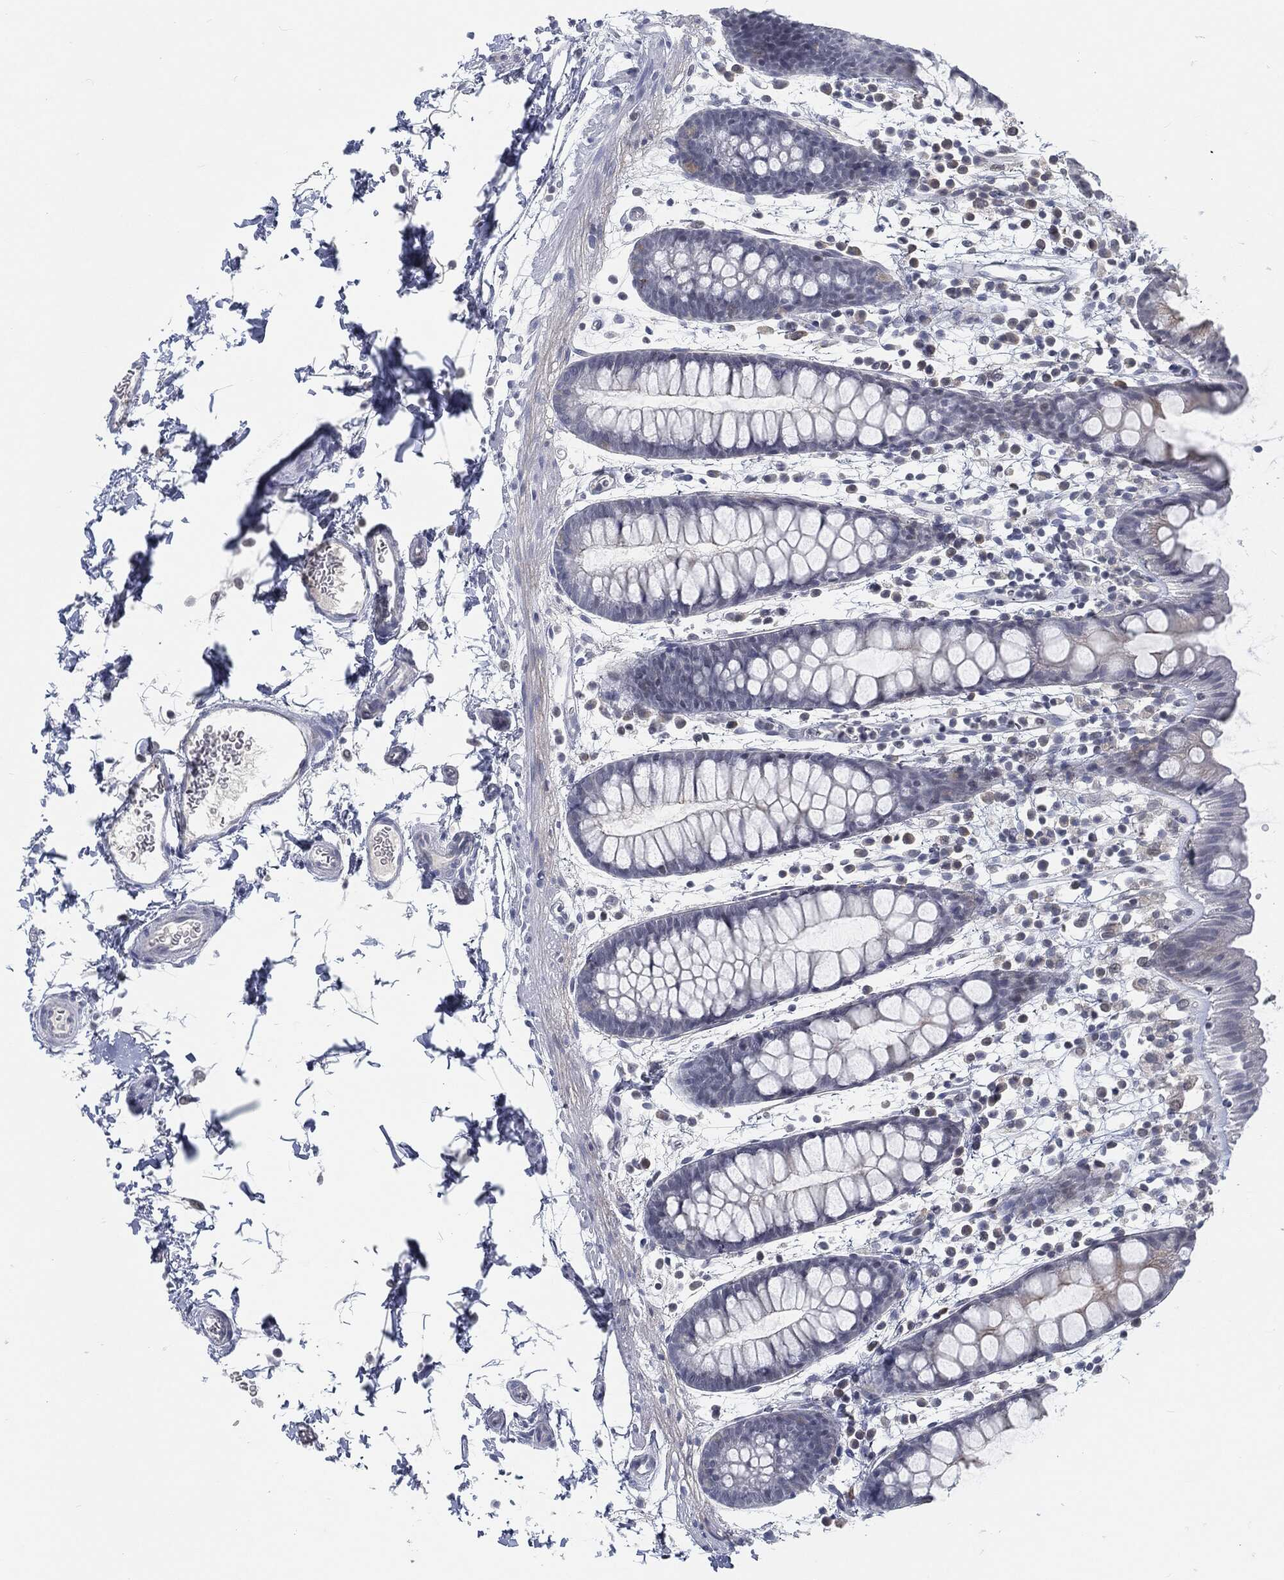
{"staining": {"intensity": "negative", "quantity": "none", "location": "none"}, "tissue": "rectum", "cell_type": "Glandular cells", "image_type": "normal", "snomed": [{"axis": "morphology", "description": "Normal tissue, NOS"}, {"axis": "topography", "description": "Rectum"}], "caption": "DAB immunohistochemical staining of unremarkable rectum demonstrates no significant expression in glandular cells.", "gene": "PROM1", "patient": {"sex": "male", "age": 57}}